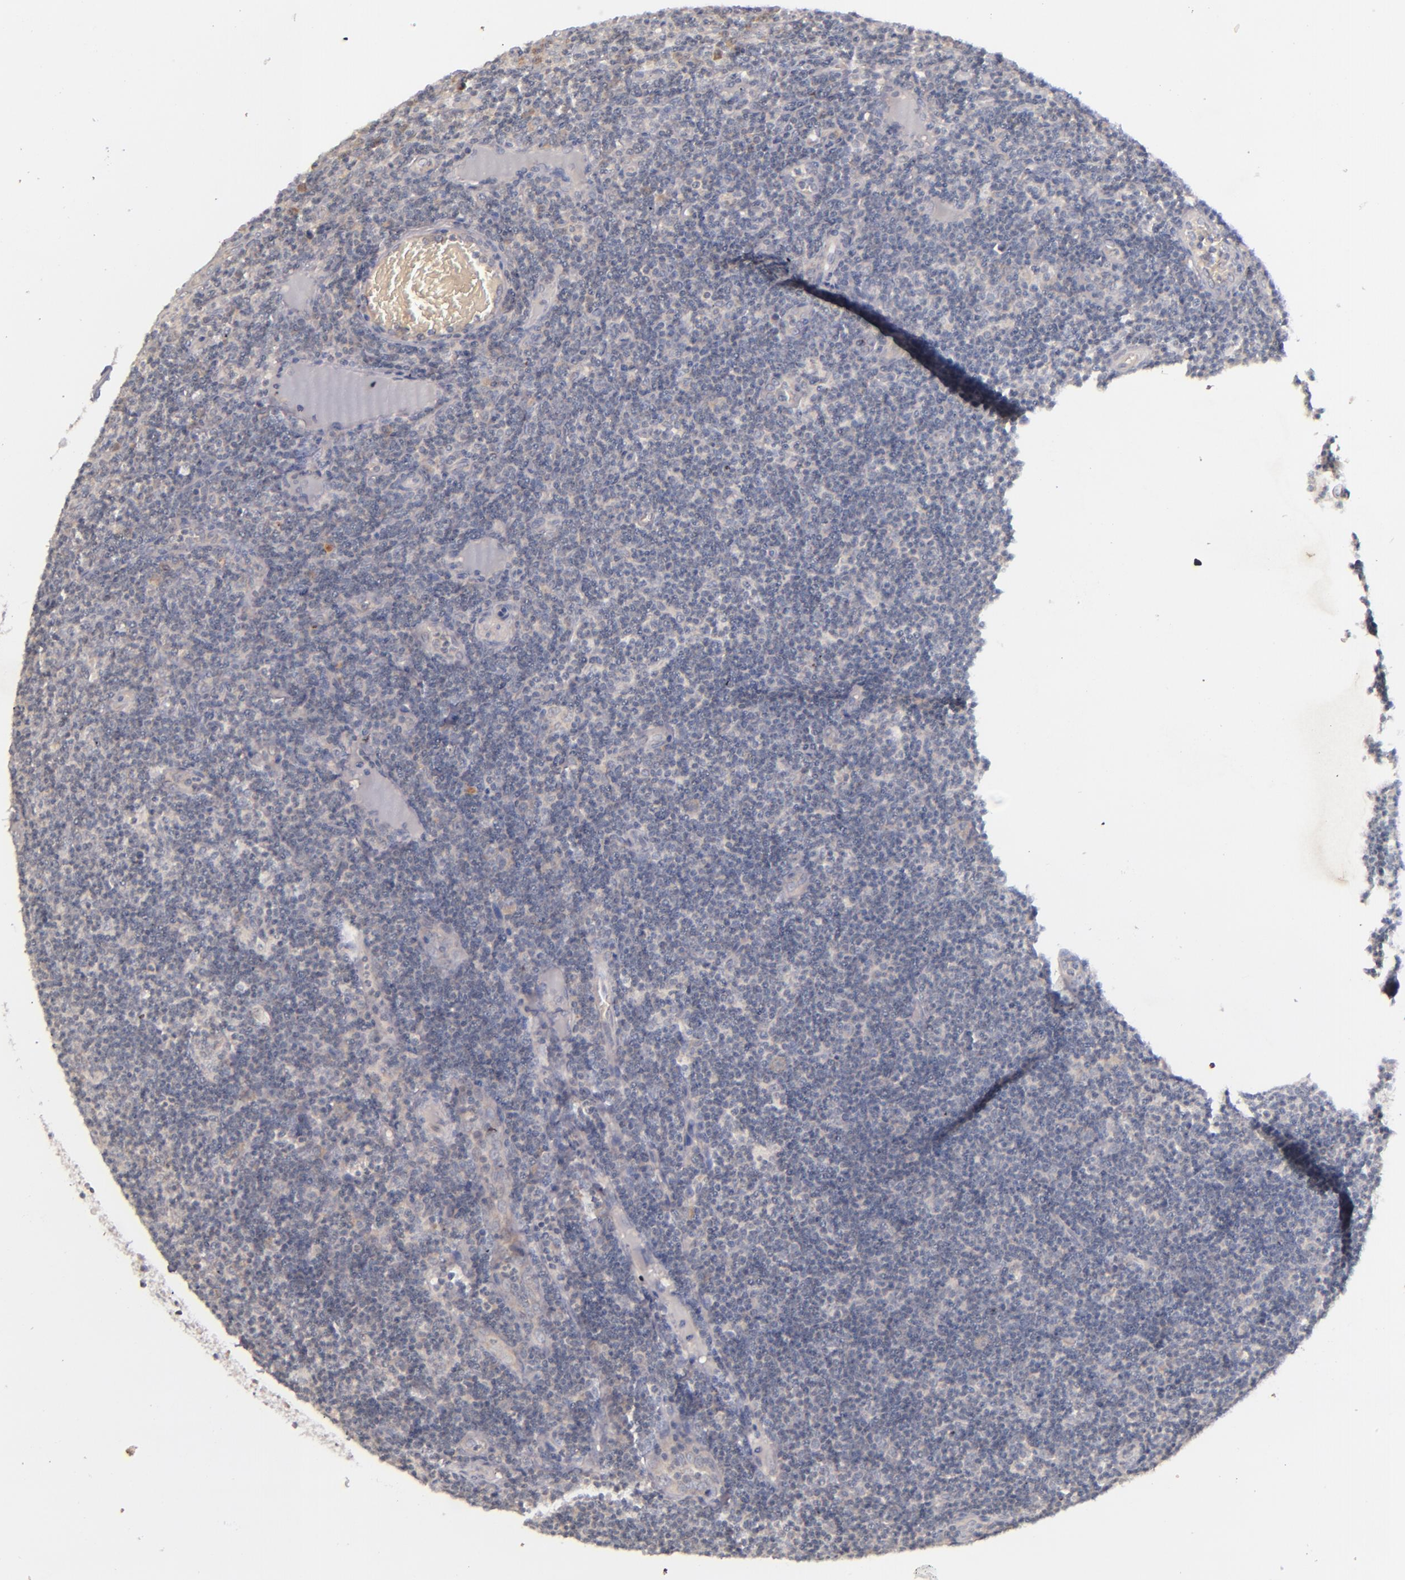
{"staining": {"intensity": "weak", "quantity": "25%-75%", "location": "cytoplasmic/membranous"}, "tissue": "lymph node", "cell_type": "Non-germinal center cells", "image_type": "normal", "snomed": [{"axis": "morphology", "description": "Normal tissue, NOS"}, {"axis": "morphology", "description": "Inflammation, NOS"}, {"axis": "topography", "description": "Lymph node"}, {"axis": "topography", "description": "Salivary gland"}], "caption": "Weak cytoplasmic/membranous protein positivity is present in about 25%-75% of non-germinal center cells in lymph node.", "gene": "TSC2", "patient": {"sex": "male", "age": 3}}